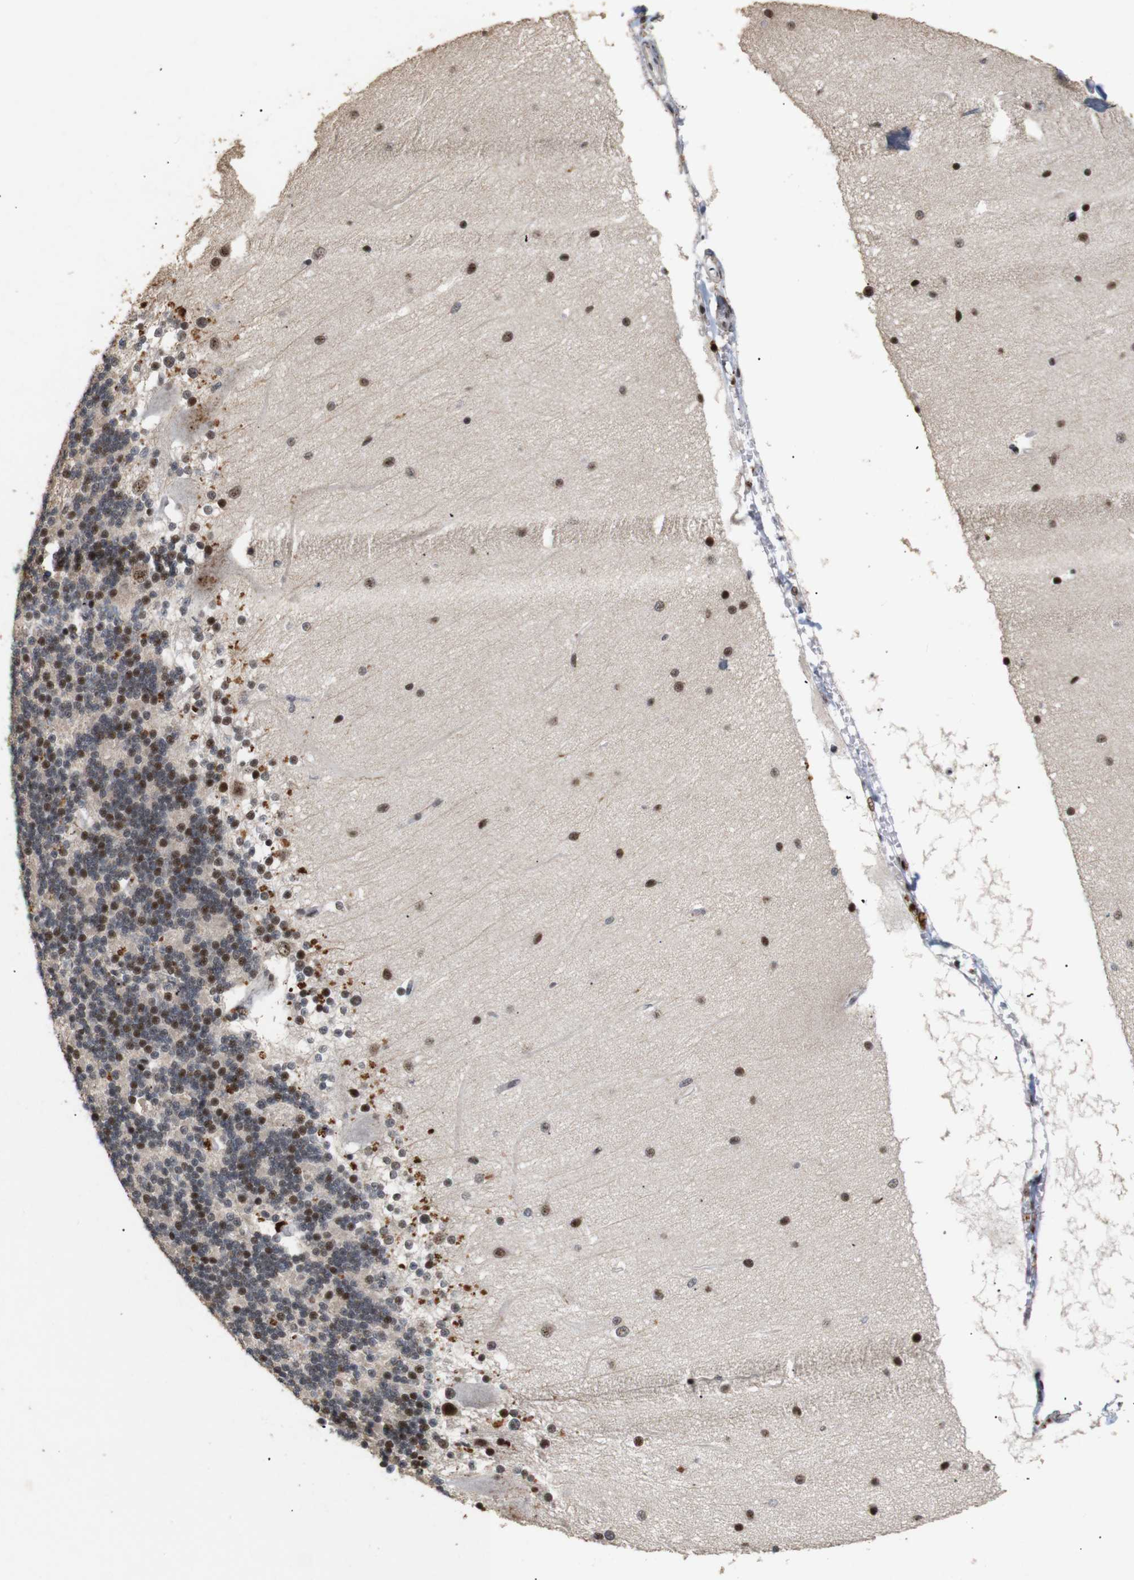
{"staining": {"intensity": "moderate", "quantity": ">75%", "location": "nuclear"}, "tissue": "cerebellum", "cell_type": "Cells in granular layer", "image_type": "normal", "snomed": [{"axis": "morphology", "description": "Normal tissue, NOS"}, {"axis": "topography", "description": "Cerebellum"}], "caption": "Protein positivity by immunohistochemistry shows moderate nuclear expression in approximately >75% of cells in granular layer in normal cerebellum. The staining was performed using DAB (3,3'-diaminobenzidine) to visualize the protein expression in brown, while the nuclei were stained in blue with hematoxylin (Magnification: 20x).", "gene": "PYM1", "patient": {"sex": "female", "age": 54}}